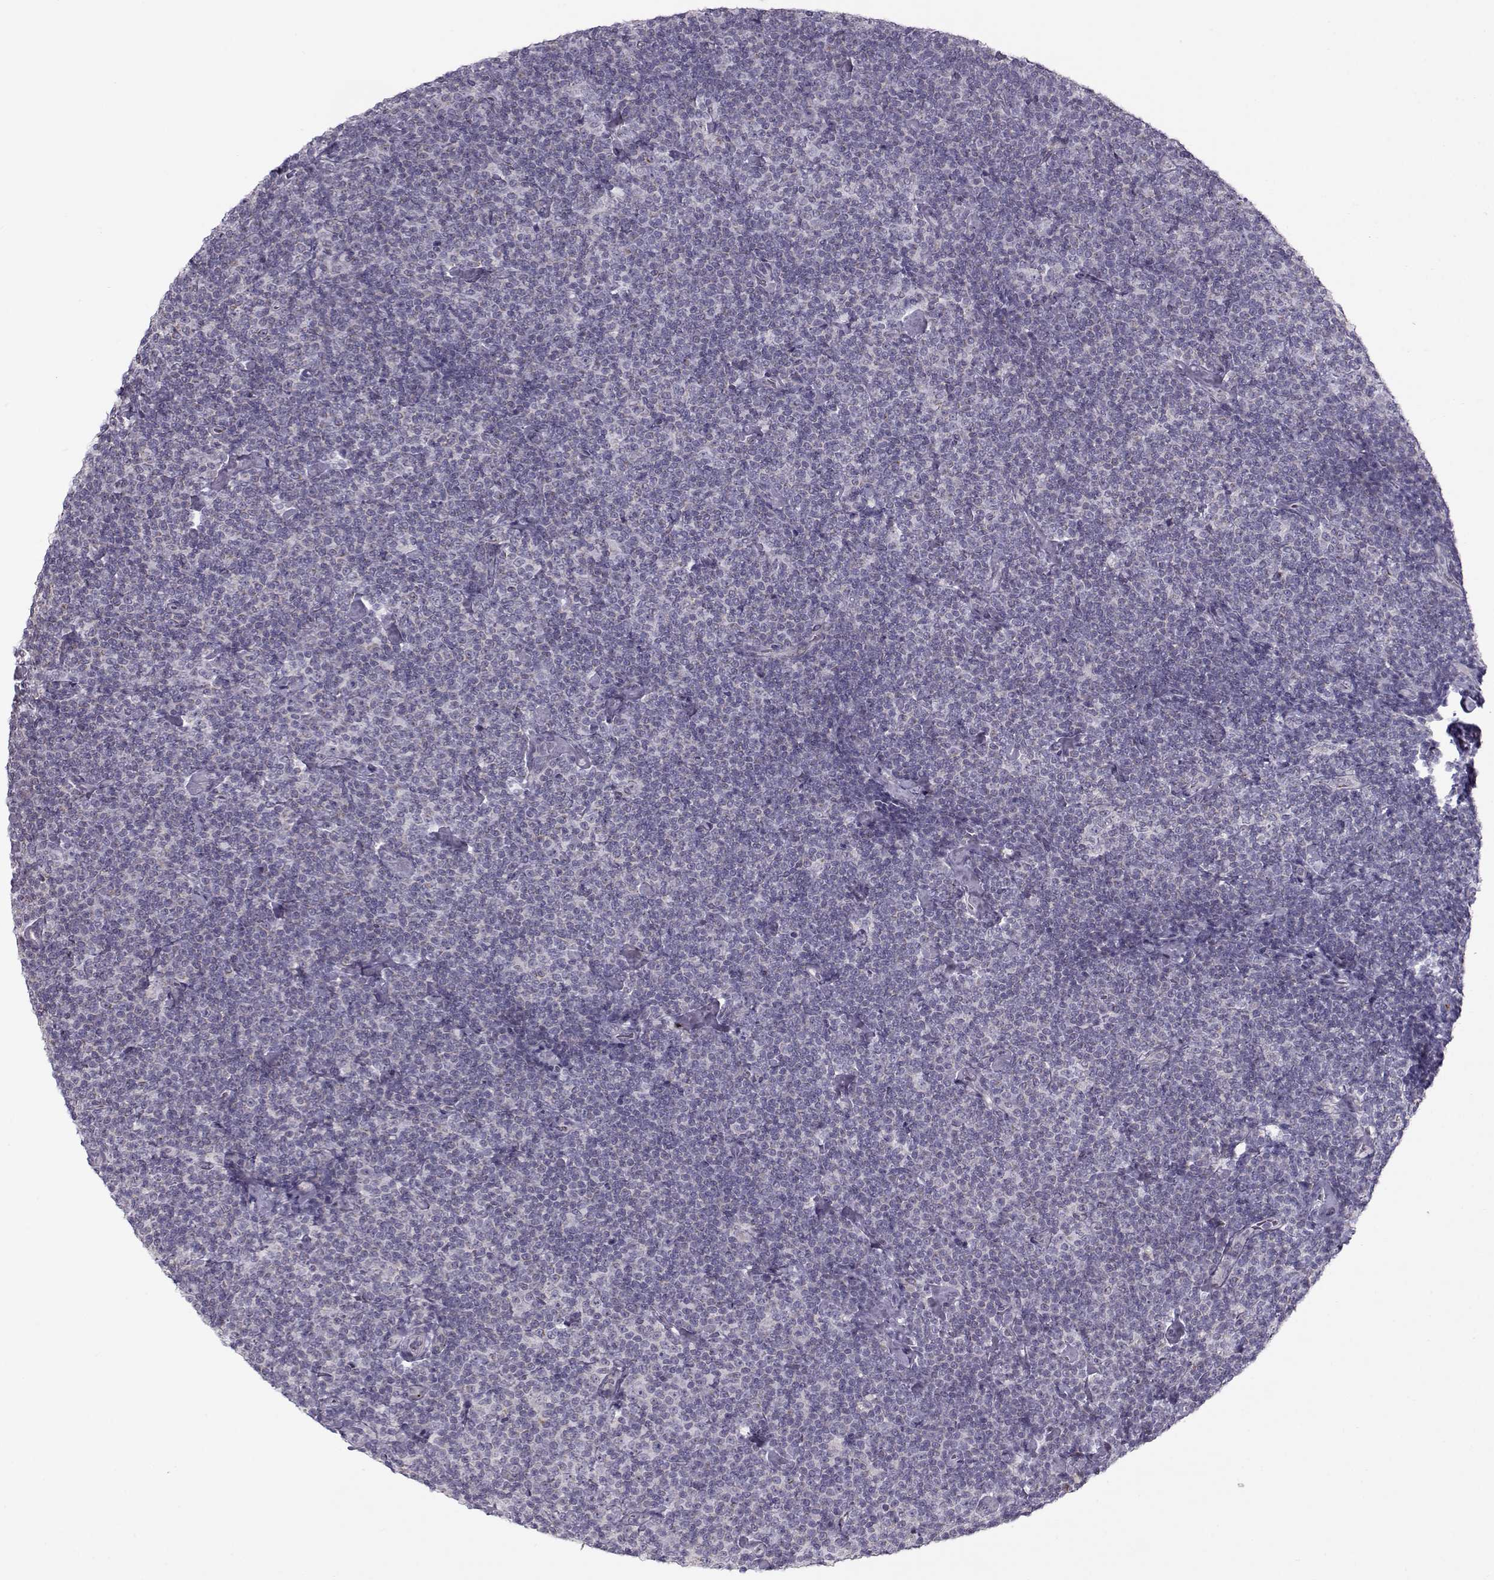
{"staining": {"intensity": "negative", "quantity": "none", "location": "none"}, "tissue": "lymphoma", "cell_type": "Tumor cells", "image_type": "cancer", "snomed": [{"axis": "morphology", "description": "Malignant lymphoma, non-Hodgkin's type, Low grade"}, {"axis": "topography", "description": "Lymph node"}], "caption": "An image of malignant lymphoma, non-Hodgkin's type (low-grade) stained for a protein demonstrates no brown staining in tumor cells.", "gene": "KLF17", "patient": {"sex": "male", "age": 81}}